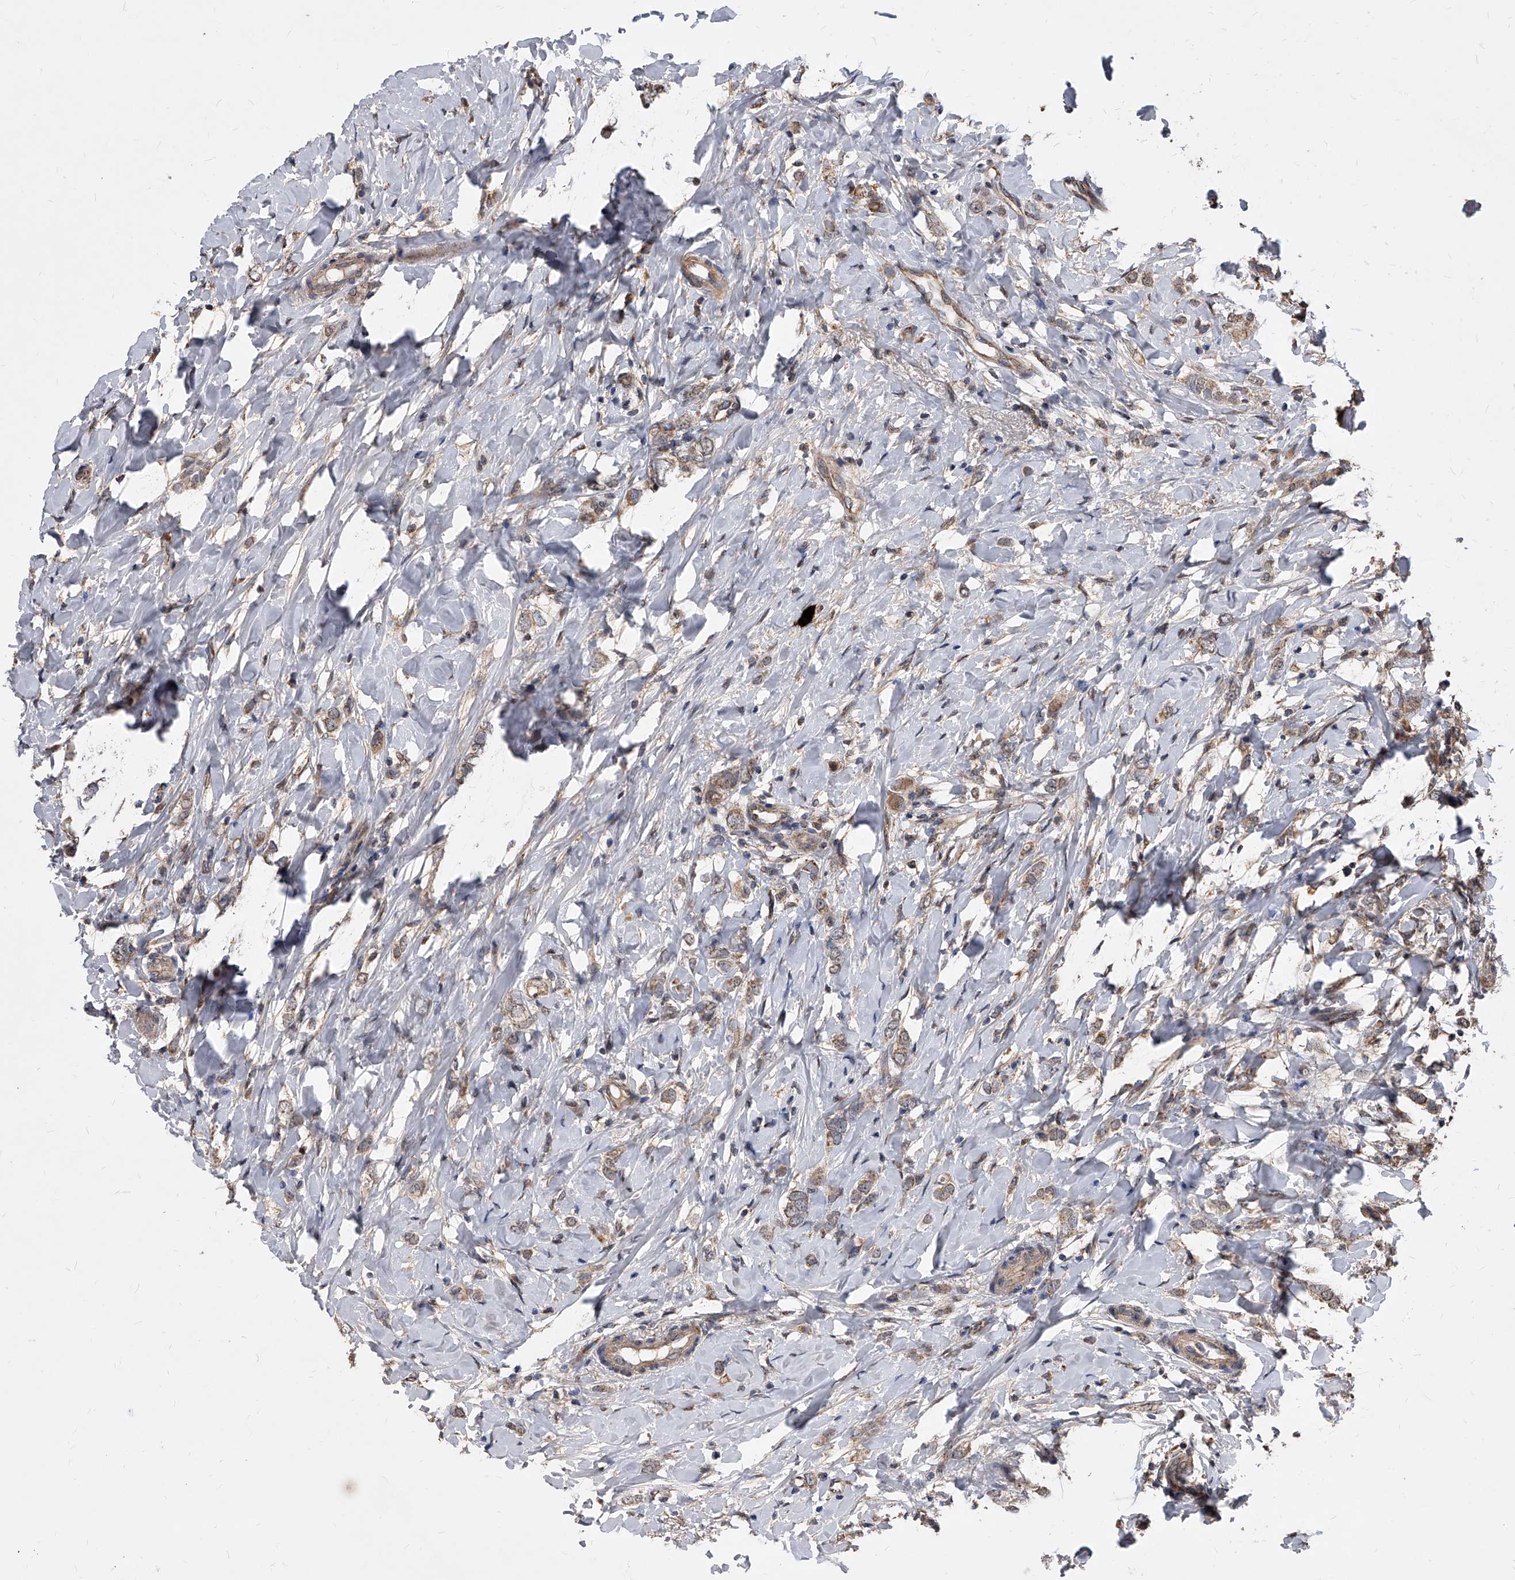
{"staining": {"intensity": "weak", "quantity": ">75%", "location": "cytoplasmic/membranous"}, "tissue": "breast cancer", "cell_type": "Tumor cells", "image_type": "cancer", "snomed": [{"axis": "morphology", "description": "Normal tissue, NOS"}, {"axis": "morphology", "description": "Lobular carcinoma"}, {"axis": "topography", "description": "Breast"}], "caption": "This histopathology image displays breast lobular carcinoma stained with immunohistochemistry (IHC) to label a protein in brown. The cytoplasmic/membranous of tumor cells show weak positivity for the protein. Nuclei are counter-stained blue.", "gene": "SOBP", "patient": {"sex": "female", "age": 47}}